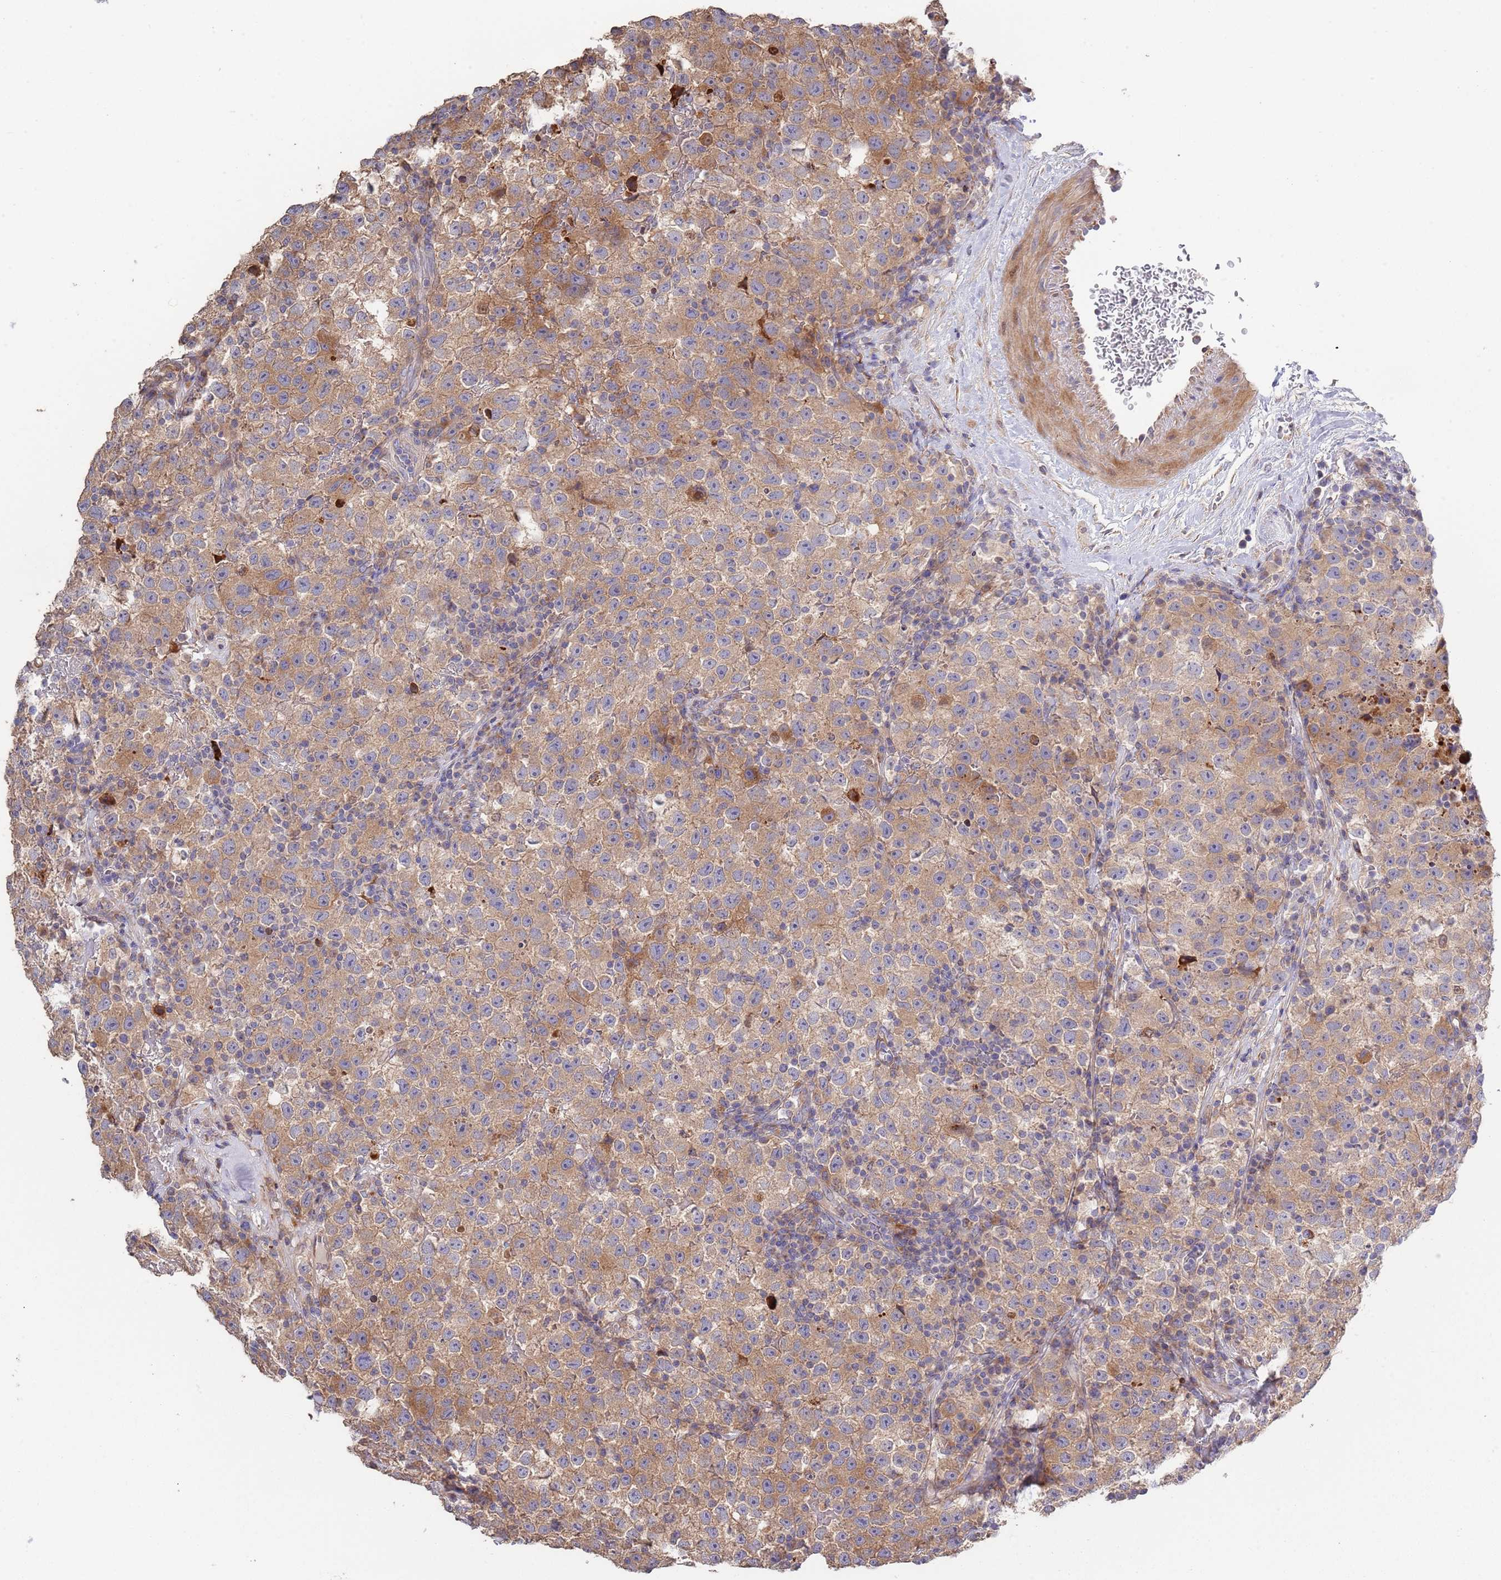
{"staining": {"intensity": "moderate", "quantity": ">75%", "location": "cytoplasmic/membranous"}, "tissue": "testis cancer", "cell_type": "Tumor cells", "image_type": "cancer", "snomed": [{"axis": "morphology", "description": "Seminoma, NOS"}, {"axis": "topography", "description": "Testis"}], "caption": "There is medium levels of moderate cytoplasmic/membranous expression in tumor cells of testis seminoma, as demonstrated by immunohistochemical staining (brown color).", "gene": "ABCC10", "patient": {"sex": "male", "age": 22}}